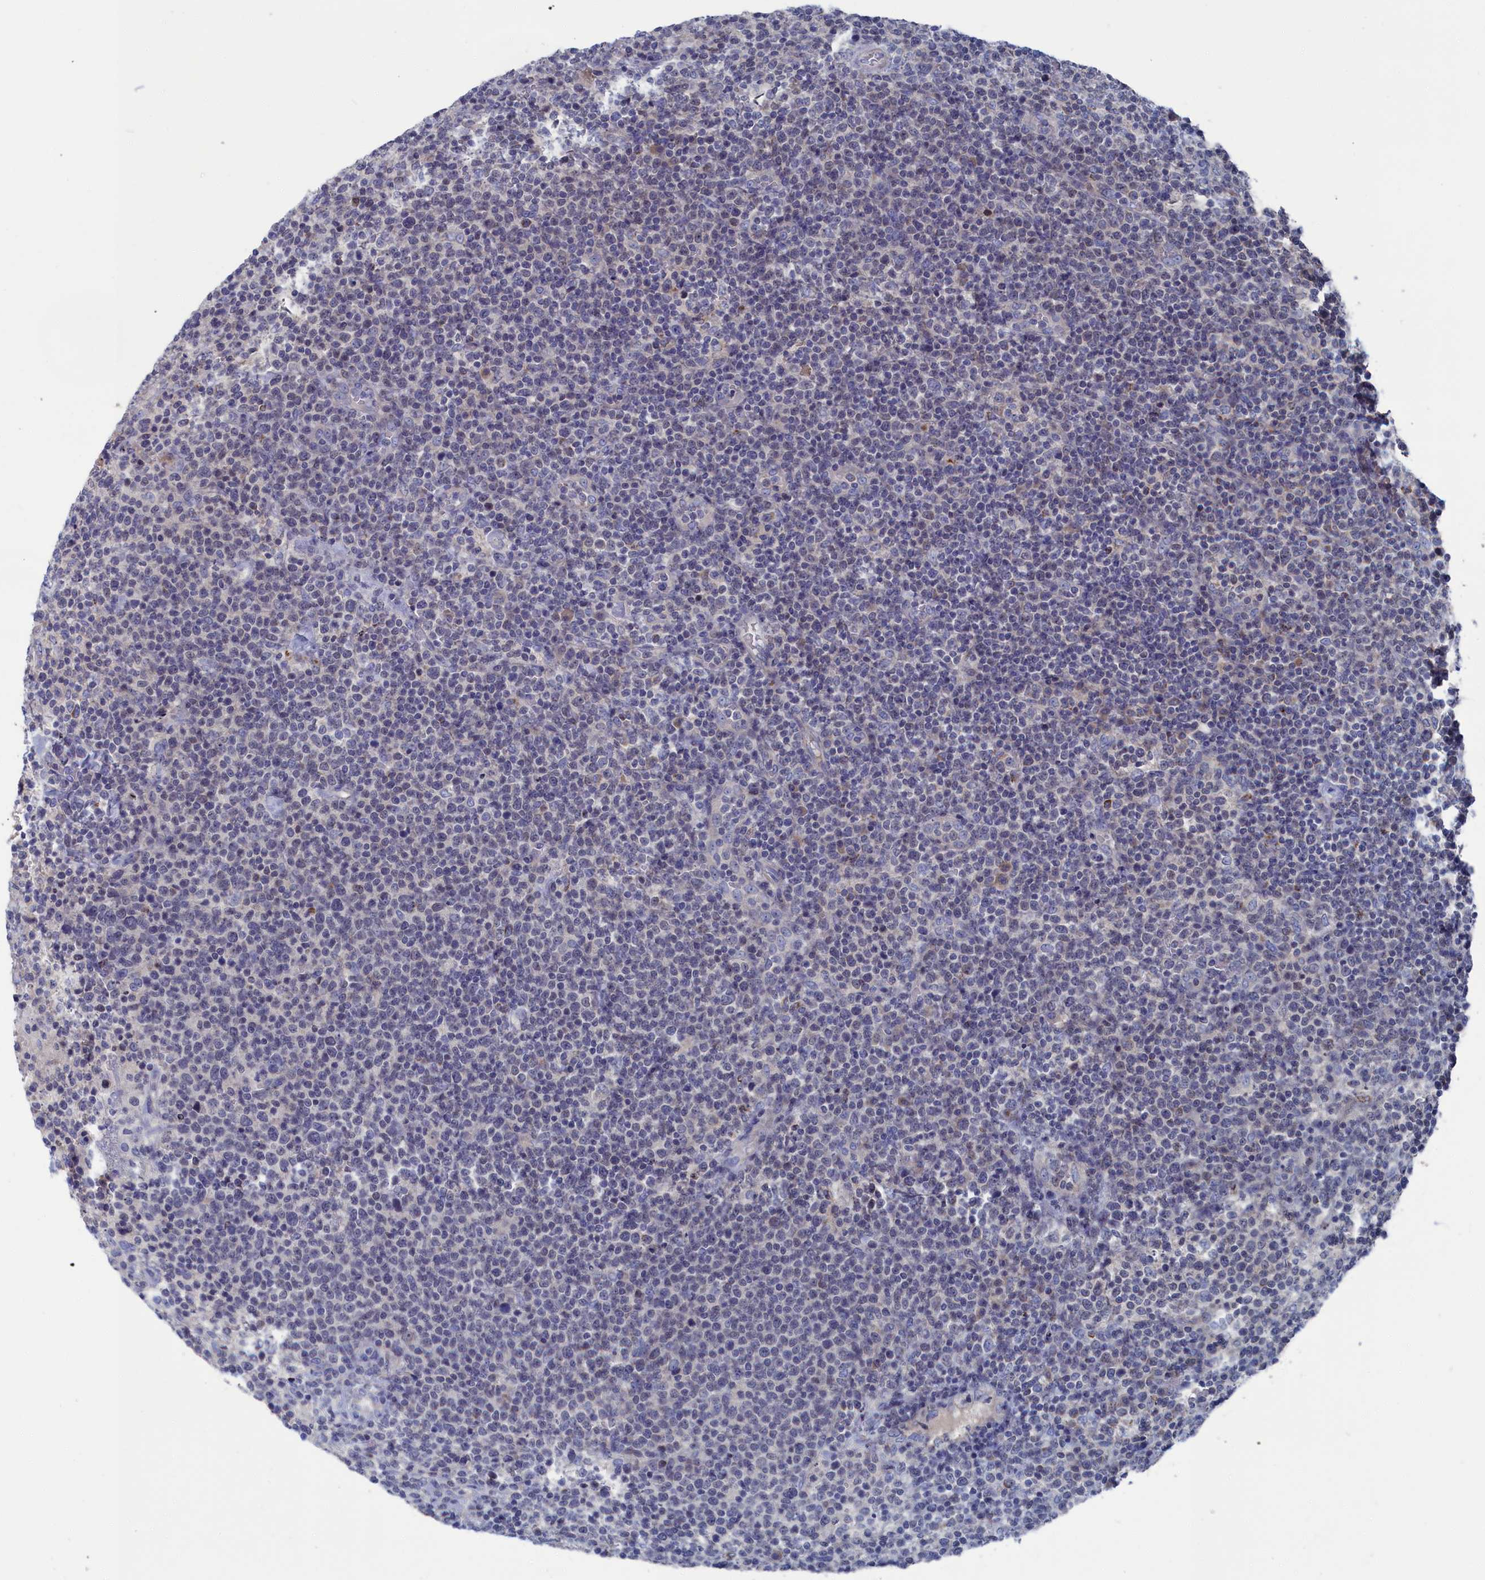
{"staining": {"intensity": "negative", "quantity": "none", "location": "none"}, "tissue": "lymphoma", "cell_type": "Tumor cells", "image_type": "cancer", "snomed": [{"axis": "morphology", "description": "Malignant lymphoma, non-Hodgkin's type, High grade"}, {"axis": "topography", "description": "Lymph node"}], "caption": "Human malignant lymphoma, non-Hodgkin's type (high-grade) stained for a protein using IHC exhibits no expression in tumor cells.", "gene": "CEND1", "patient": {"sex": "male", "age": 61}}